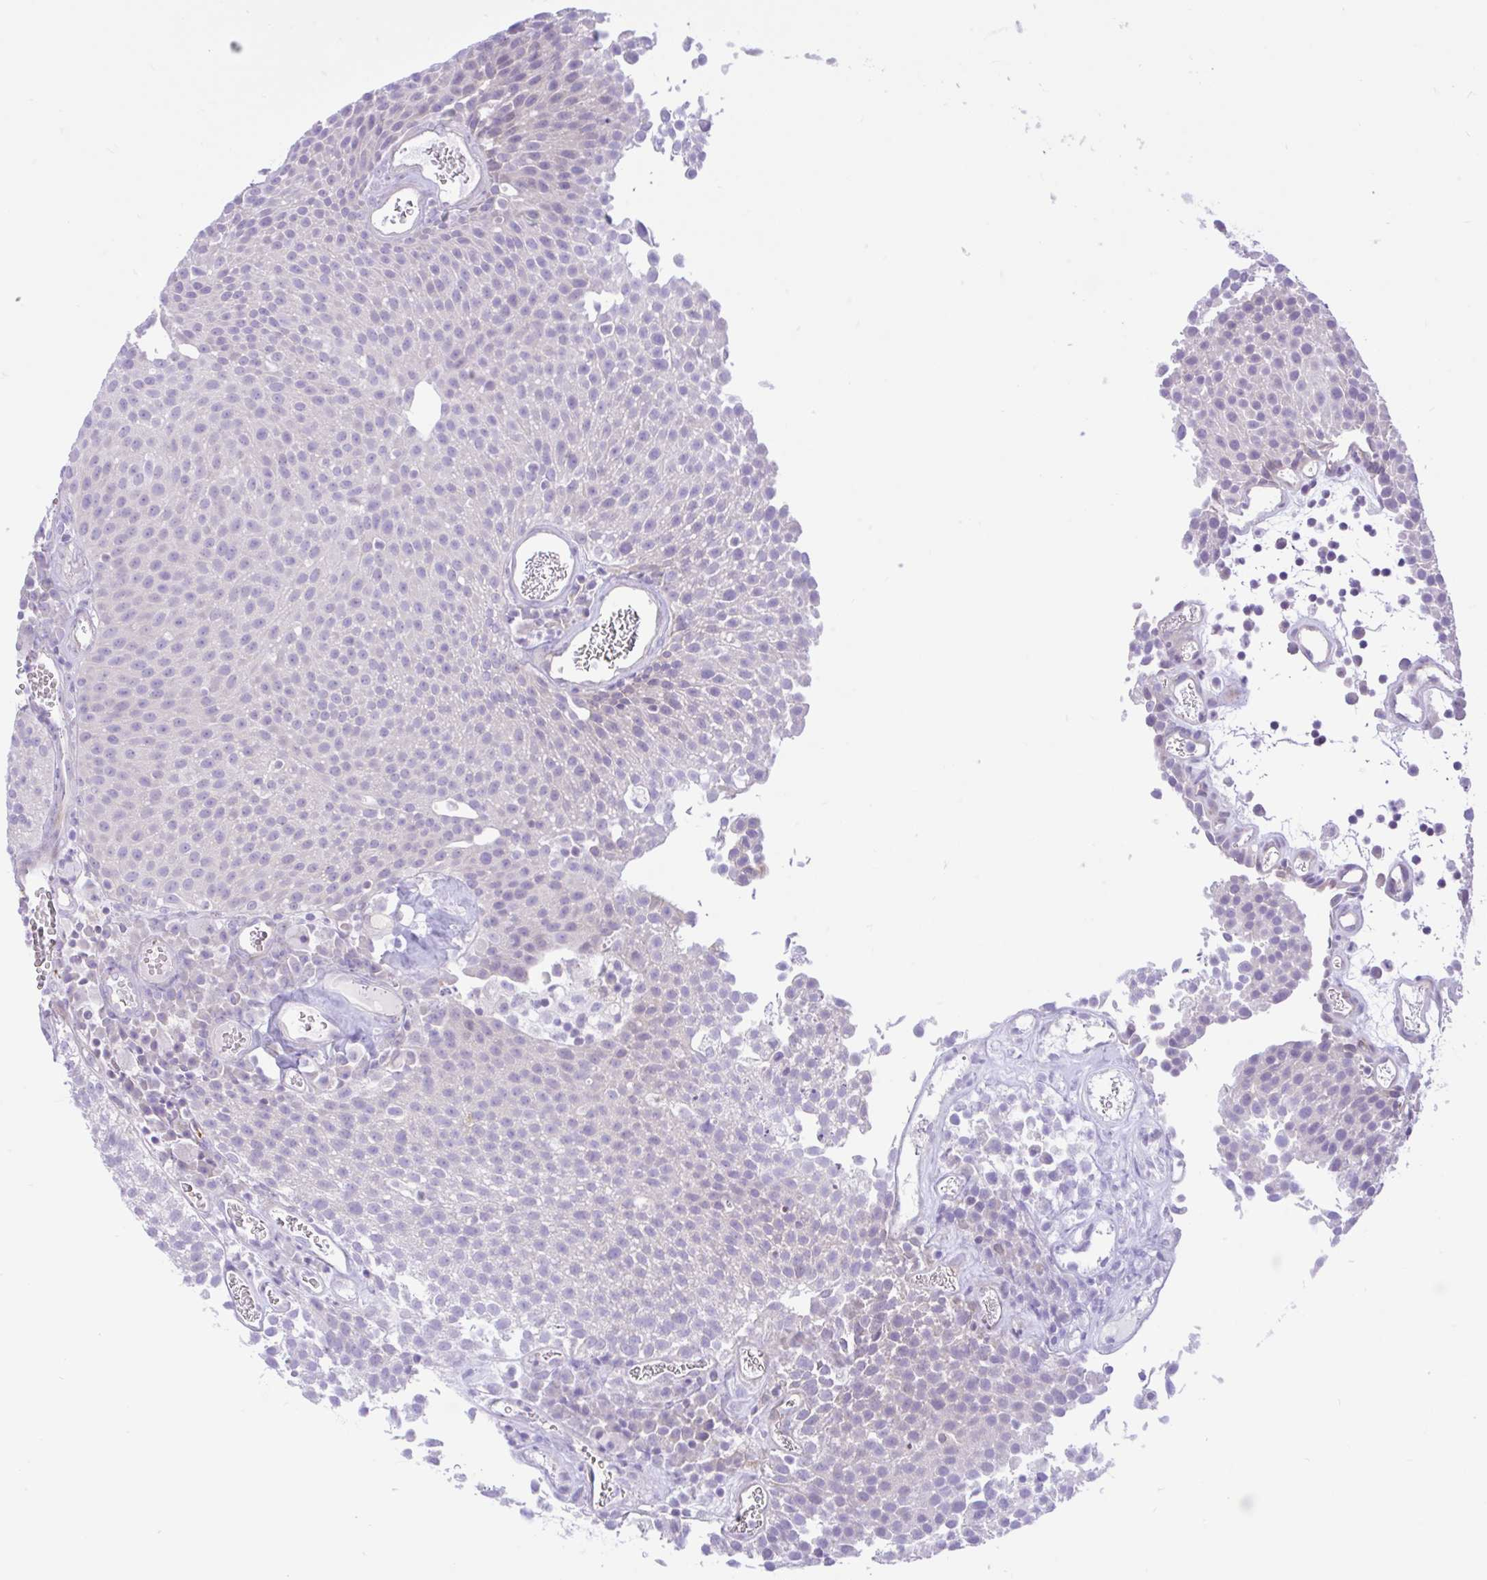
{"staining": {"intensity": "negative", "quantity": "none", "location": "none"}, "tissue": "urothelial cancer", "cell_type": "Tumor cells", "image_type": "cancer", "snomed": [{"axis": "morphology", "description": "Urothelial carcinoma, Low grade"}, {"axis": "topography", "description": "Urinary bladder"}], "caption": "Tumor cells are negative for protein expression in human low-grade urothelial carcinoma.", "gene": "ZNF101", "patient": {"sex": "female", "age": 79}}